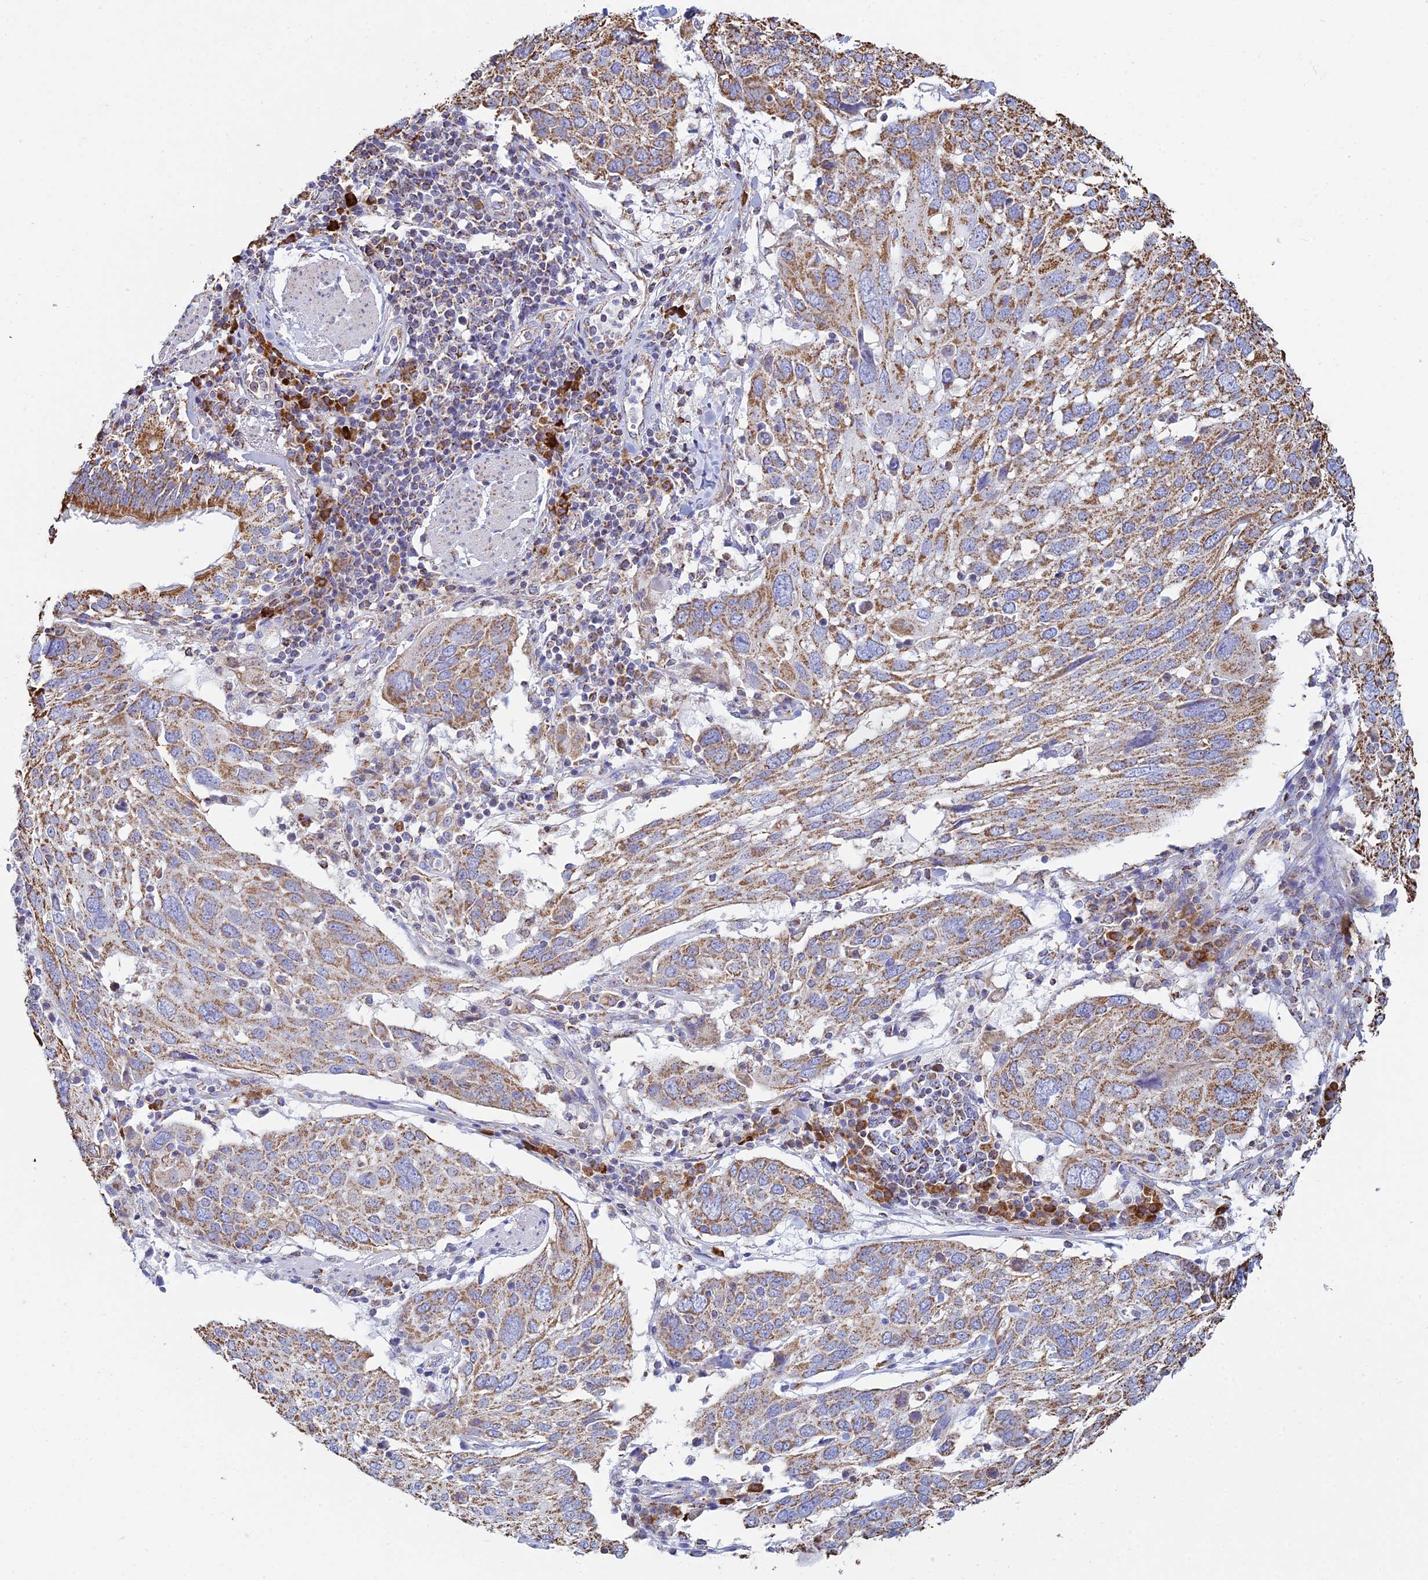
{"staining": {"intensity": "moderate", "quantity": ">75%", "location": "cytoplasmic/membranous"}, "tissue": "lung cancer", "cell_type": "Tumor cells", "image_type": "cancer", "snomed": [{"axis": "morphology", "description": "Squamous cell carcinoma, NOS"}, {"axis": "topography", "description": "Lung"}], "caption": "High-magnification brightfield microscopy of squamous cell carcinoma (lung) stained with DAB (brown) and counterstained with hematoxylin (blue). tumor cells exhibit moderate cytoplasmic/membranous expression is seen in approximately>75% of cells. The staining is performed using DAB (3,3'-diaminobenzidine) brown chromogen to label protein expression. The nuclei are counter-stained blue using hematoxylin.", "gene": "OR2W3", "patient": {"sex": "male", "age": 65}}